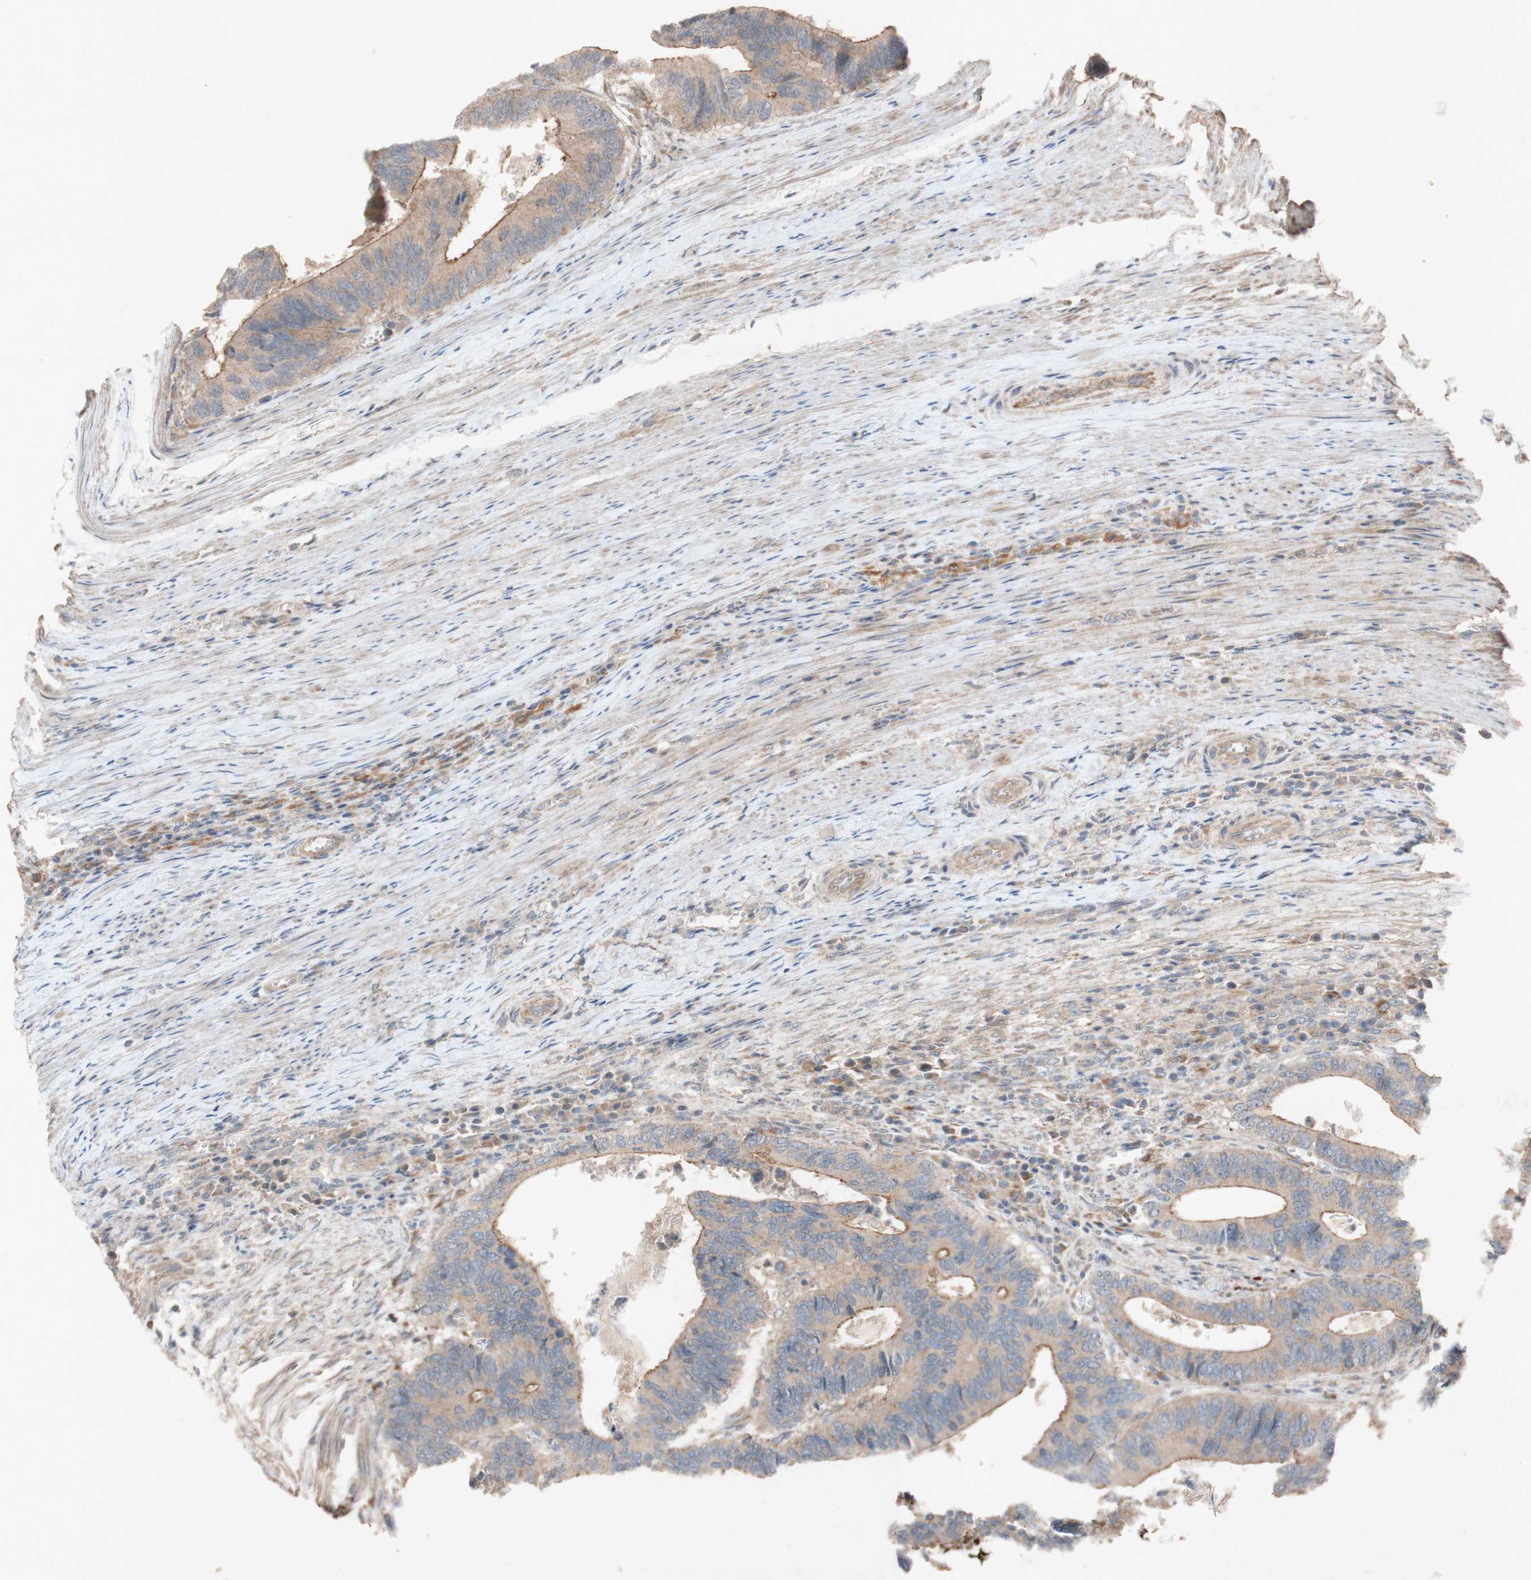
{"staining": {"intensity": "moderate", "quantity": "25%-75%", "location": "cytoplasmic/membranous"}, "tissue": "colorectal cancer", "cell_type": "Tumor cells", "image_type": "cancer", "snomed": [{"axis": "morphology", "description": "Adenocarcinoma, NOS"}, {"axis": "topography", "description": "Colon"}], "caption": "Immunohistochemistry (IHC) photomicrograph of human colorectal cancer stained for a protein (brown), which exhibits medium levels of moderate cytoplasmic/membranous expression in approximately 25%-75% of tumor cells.", "gene": "ATP6V1F", "patient": {"sex": "male", "age": 72}}